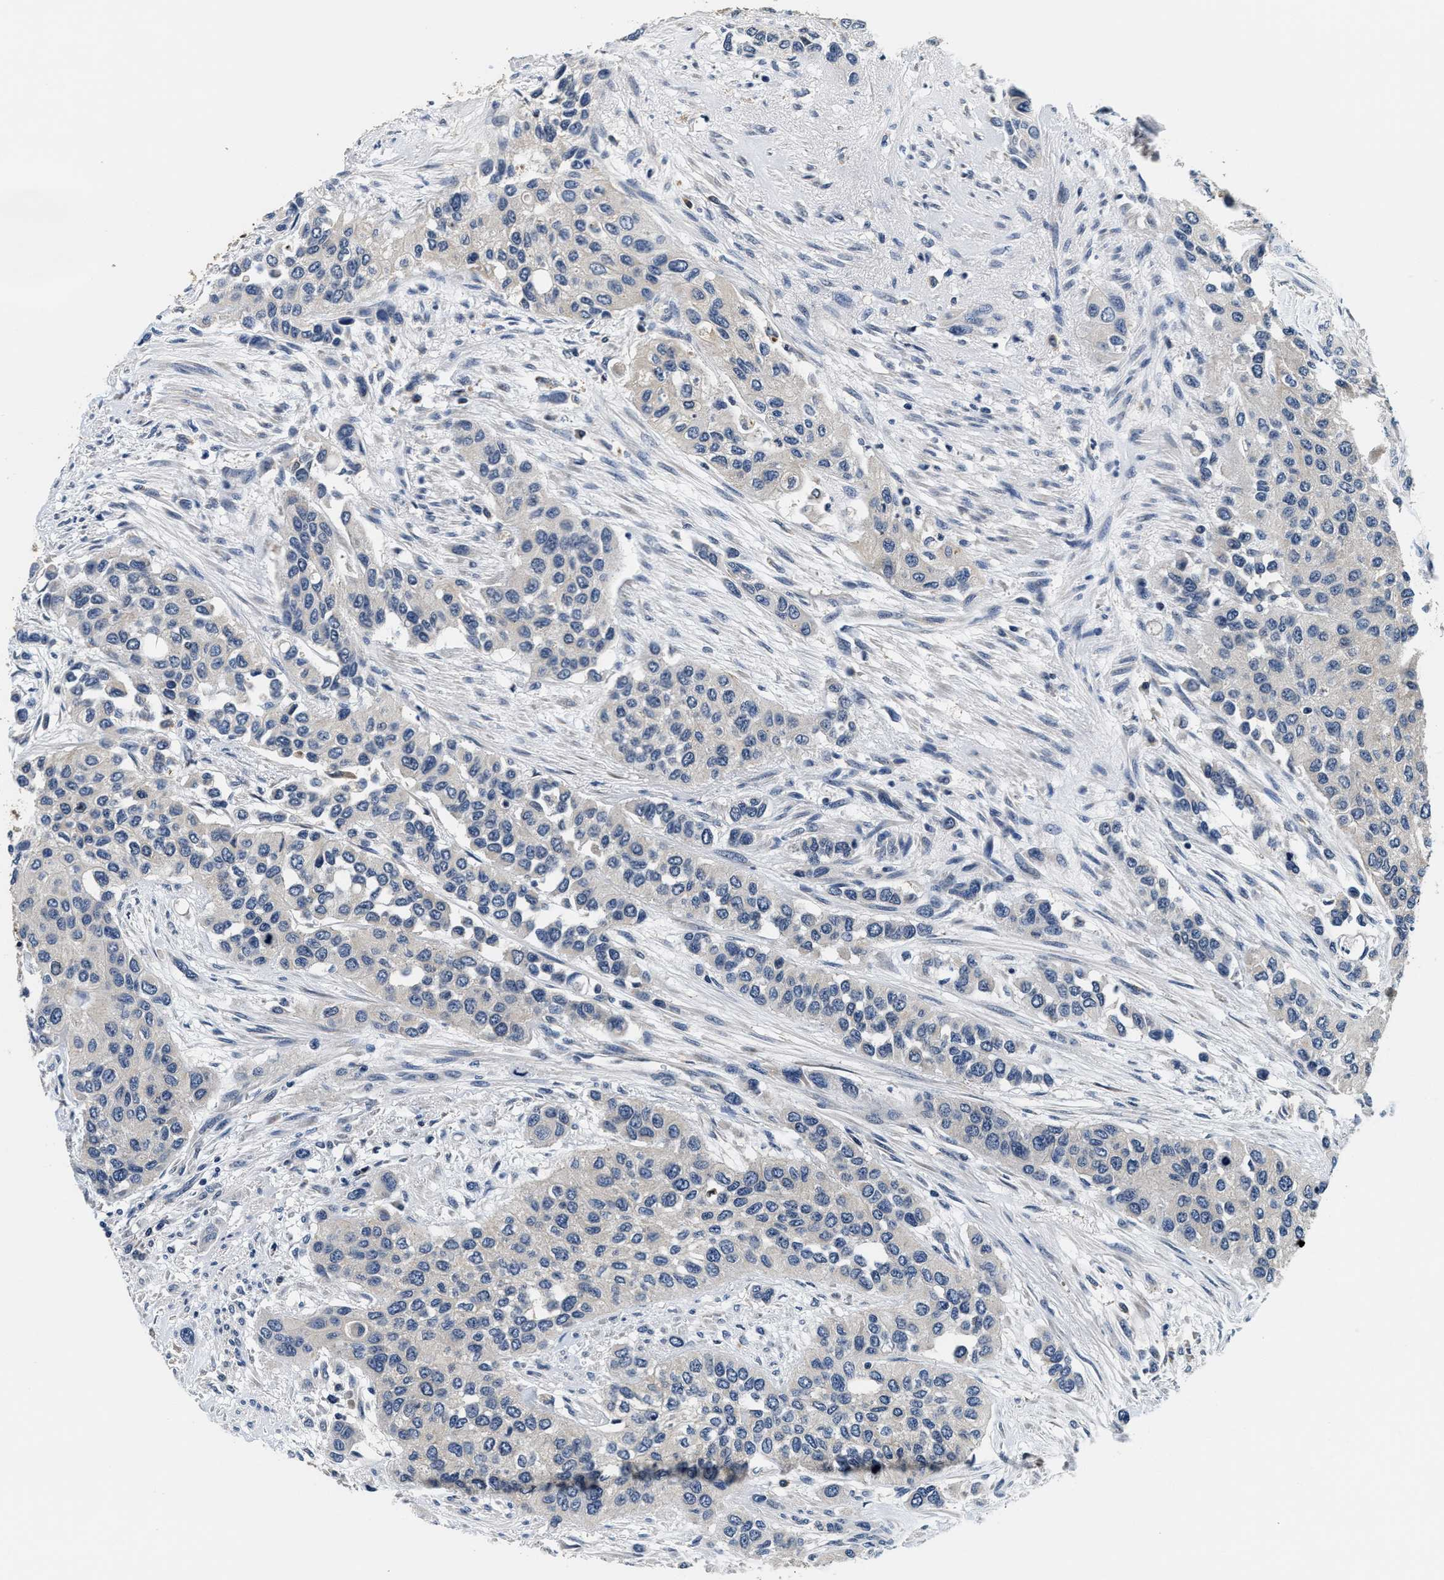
{"staining": {"intensity": "negative", "quantity": "none", "location": "none"}, "tissue": "urothelial cancer", "cell_type": "Tumor cells", "image_type": "cancer", "snomed": [{"axis": "morphology", "description": "Urothelial carcinoma, High grade"}, {"axis": "topography", "description": "Urinary bladder"}], "caption": "The micrograph exhibits no significant staining in tumor cells of urothelial cancer. Nuclei are stained in blue.", "gene": "PHPT1", "patient": {"sex": "female", "age": 56}}